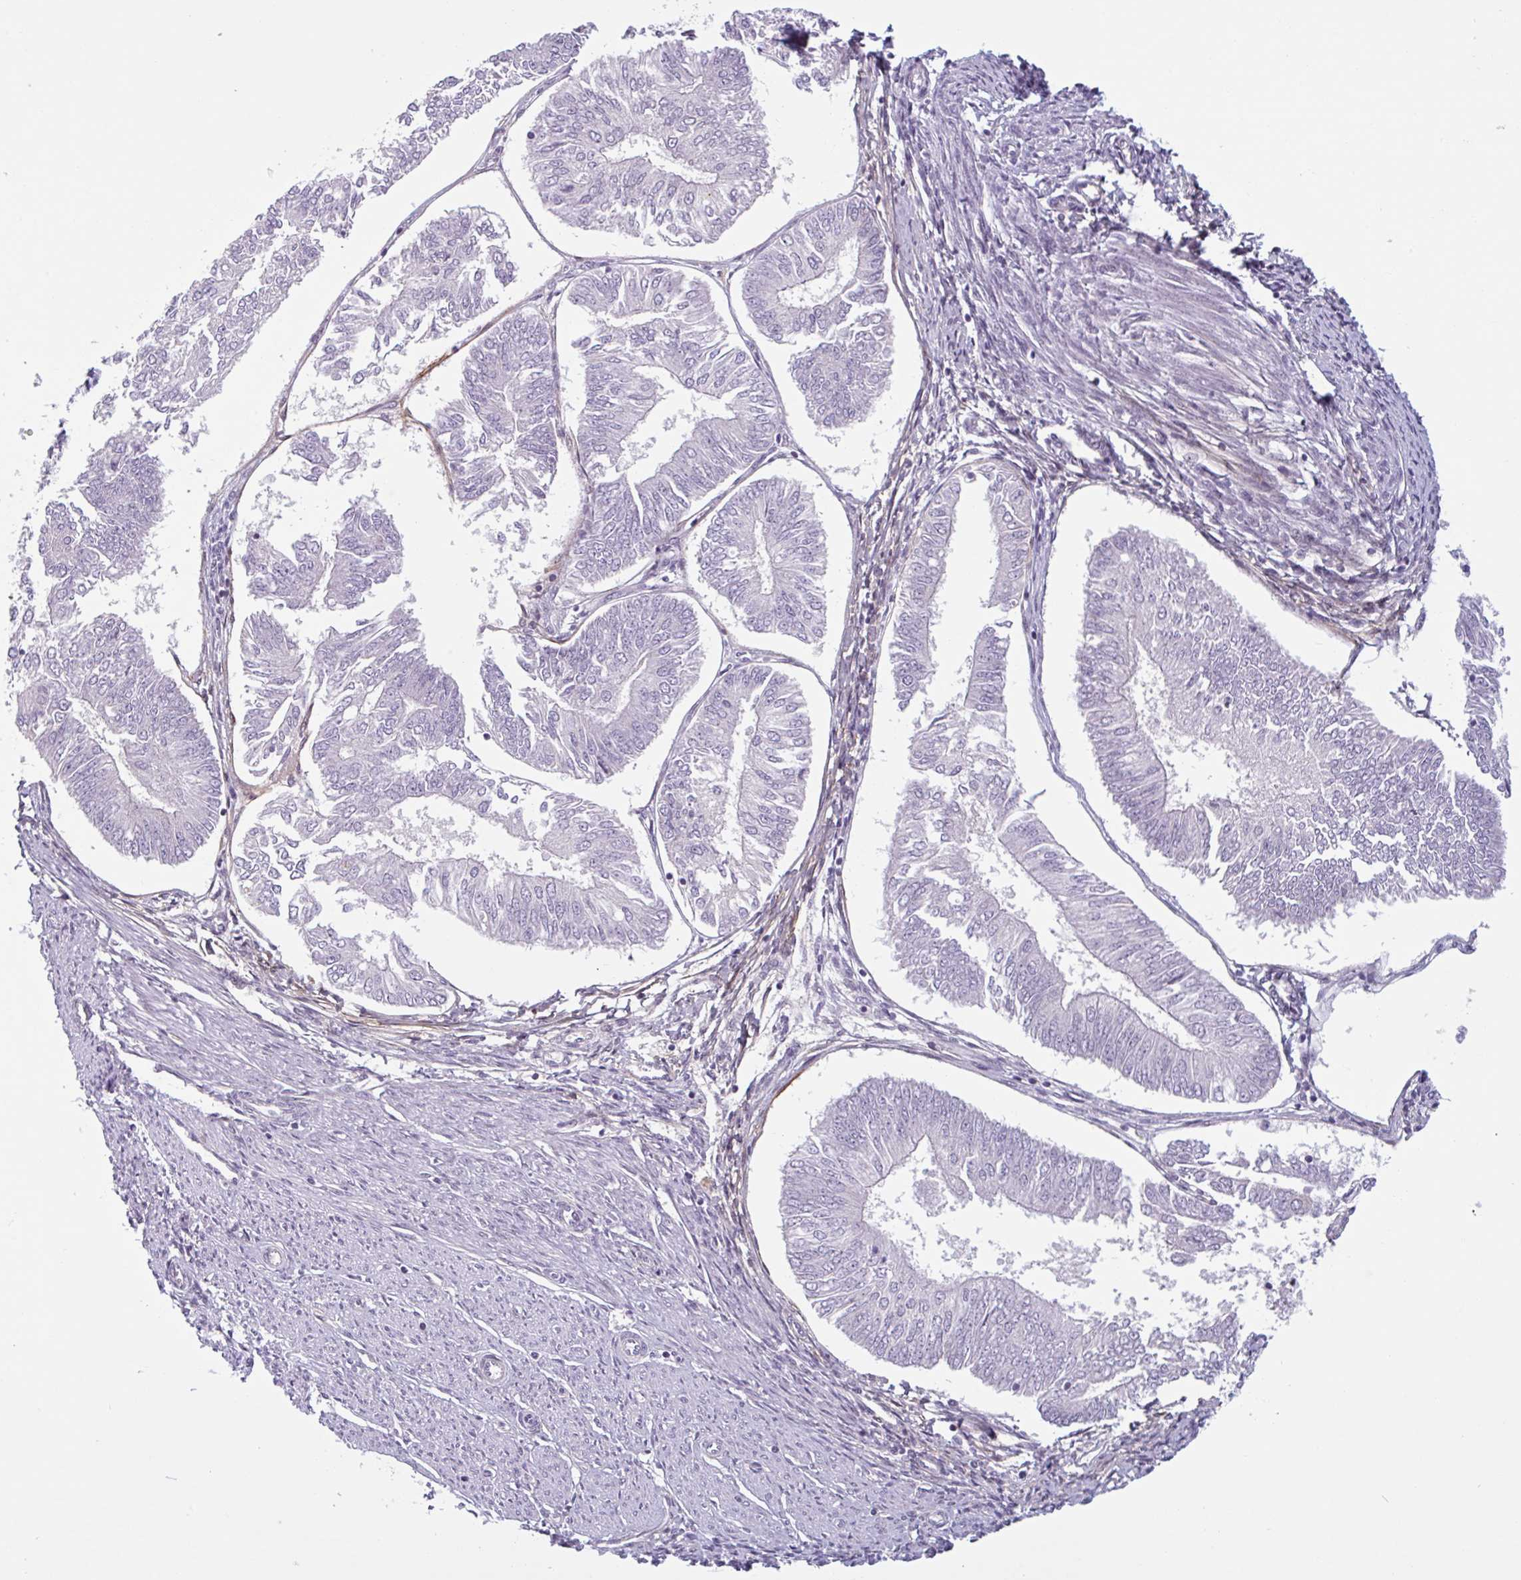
{"staining": {"intensity": "negative", "quantity": "none", "location": "none"}, "tissue": "endometrial cancer", "cell_type": "Tumor cells", "image_type": "cancer", "snomed": [{"axis": "morphology", "description": "Adenocarcinoma, NOS"}, {"axis": "topography", "description": "Endometrium"}], "caption": "A micrograph of adenocarcinoma (endometrial) stained for a protein demonstrates no brown staining in tumor cells. Nuclei are stained in blue.", "gene": "TMEM119", "patient": {"sex": "female", "age": 58}}